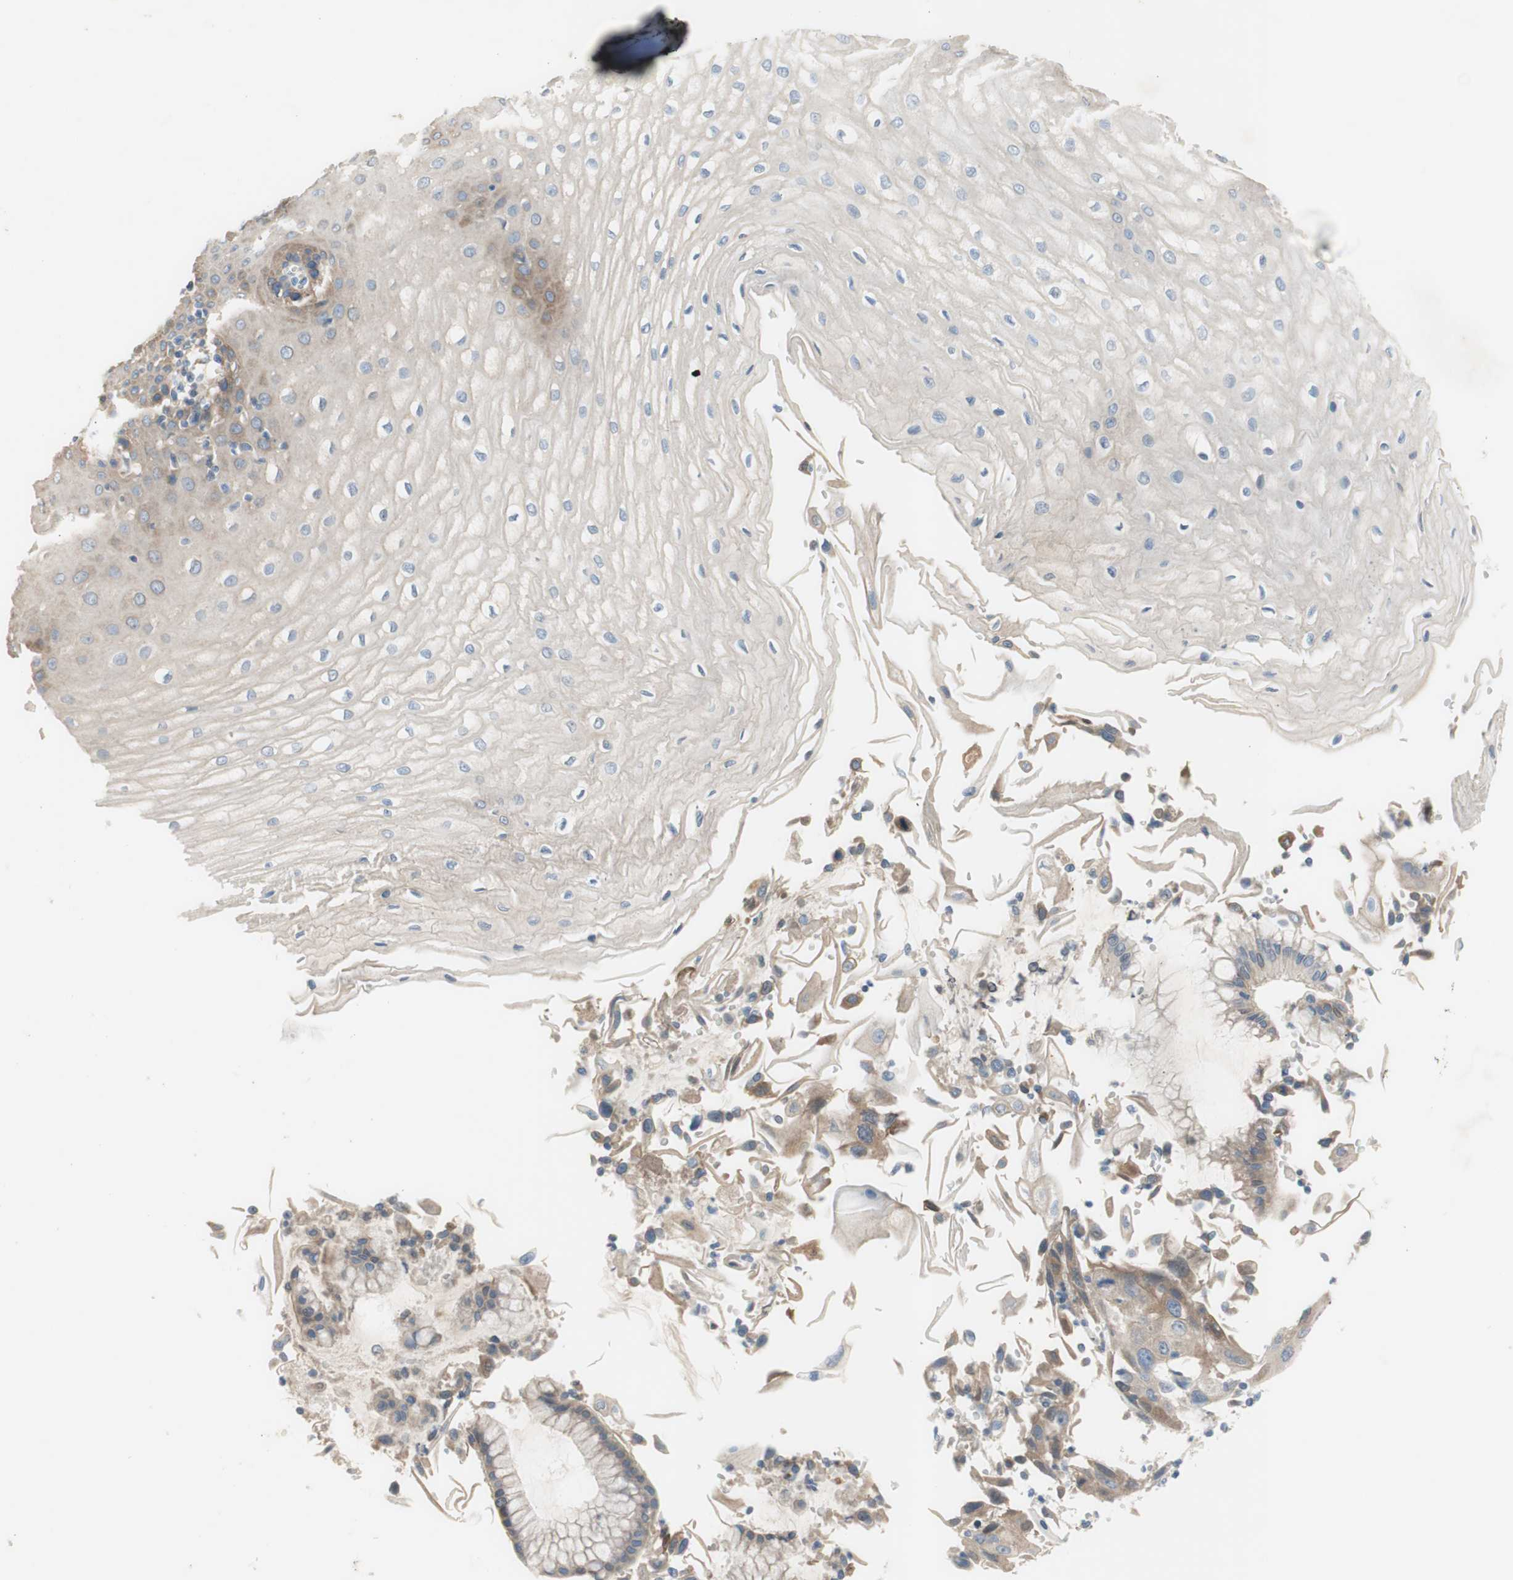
{"staining": {"intensity": "moderate", "quantity": "<25%", "location": "cytoplasmic/membranous"}, "tissue": "esophagus", "cell_type": "Squamous epithelial cells", "image_type": "normal", "snomed": [{"axis": "morphology", "description": "Normal tissue, NOS"}, {"axis": "morphology", "description": "Squamous cell carcinoma, NOS"}, {"axis": "topography", "description": "Esophagus"}], "caption": "High-power microscopy captured an immunohistochemistry micrograph of benign esophagus, revealing moderate cytoplasmic/membranous expression in about <25% of squamous epithelial cells. (DAB (3,3'-diaminobenzidine) IHC, brown staining for protein, blue staining for nuclei).", "gene": "FDFT1", "patient": {"sex": "male", "age": 65}}